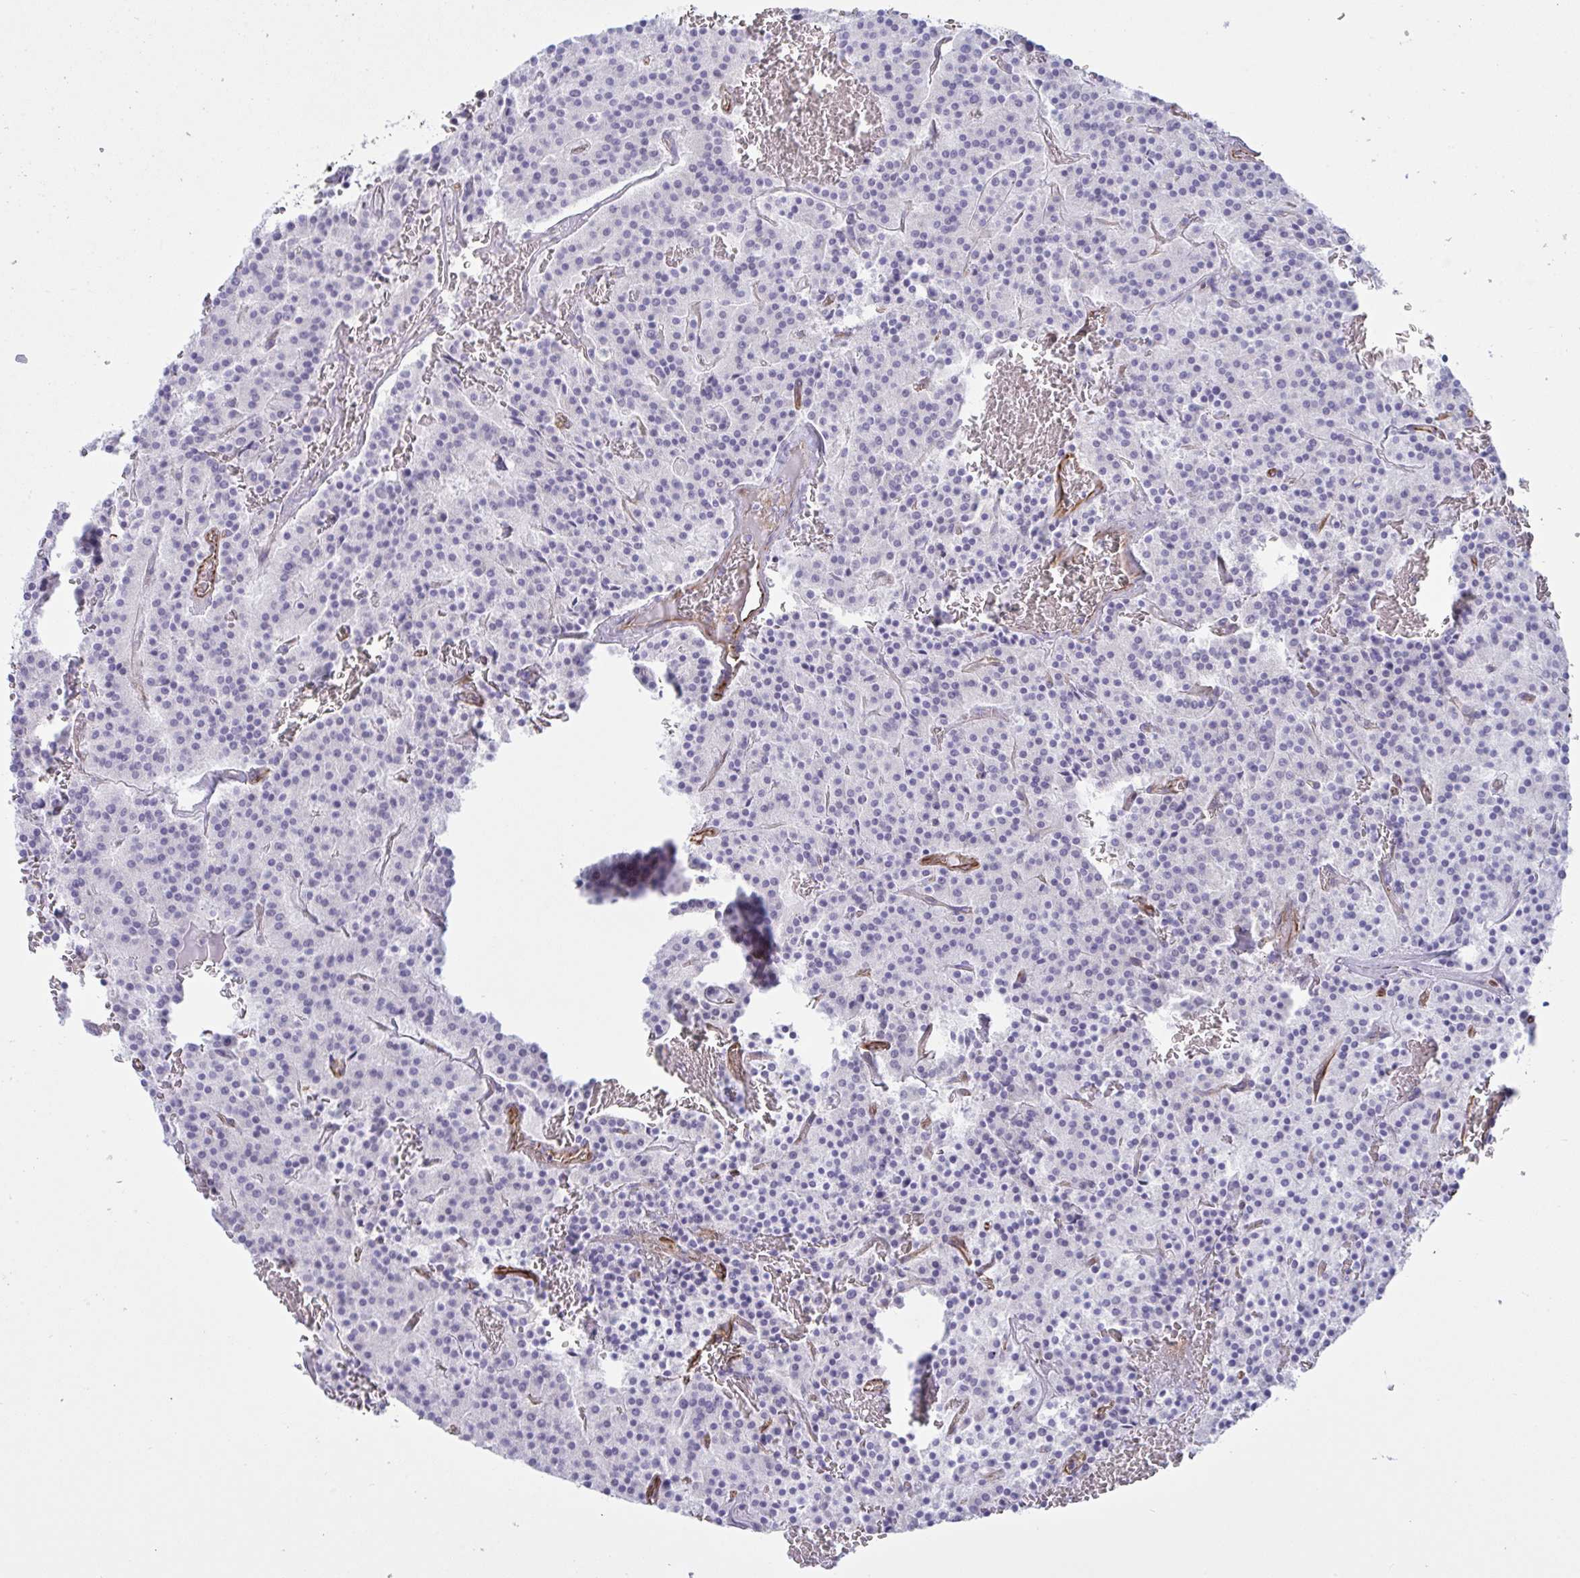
{"staining": {"intensity": "negative", "quantity": "none", "location": "none"}, "tissue": "carcinoid", "cell_type": "Tumor cells", "image_type": "cancer", "snomed": [{"axis": "morphology", "description": "Carcinoid, malignant, NOS"}, {"axis": "topography", "description": "Lung"}], "caption": "Protein analysis of carcinoid exhibits no significant positivity in tumor cells.", "gene": "DCBLD1", "patient": {"sex": "male", "age": 70}}